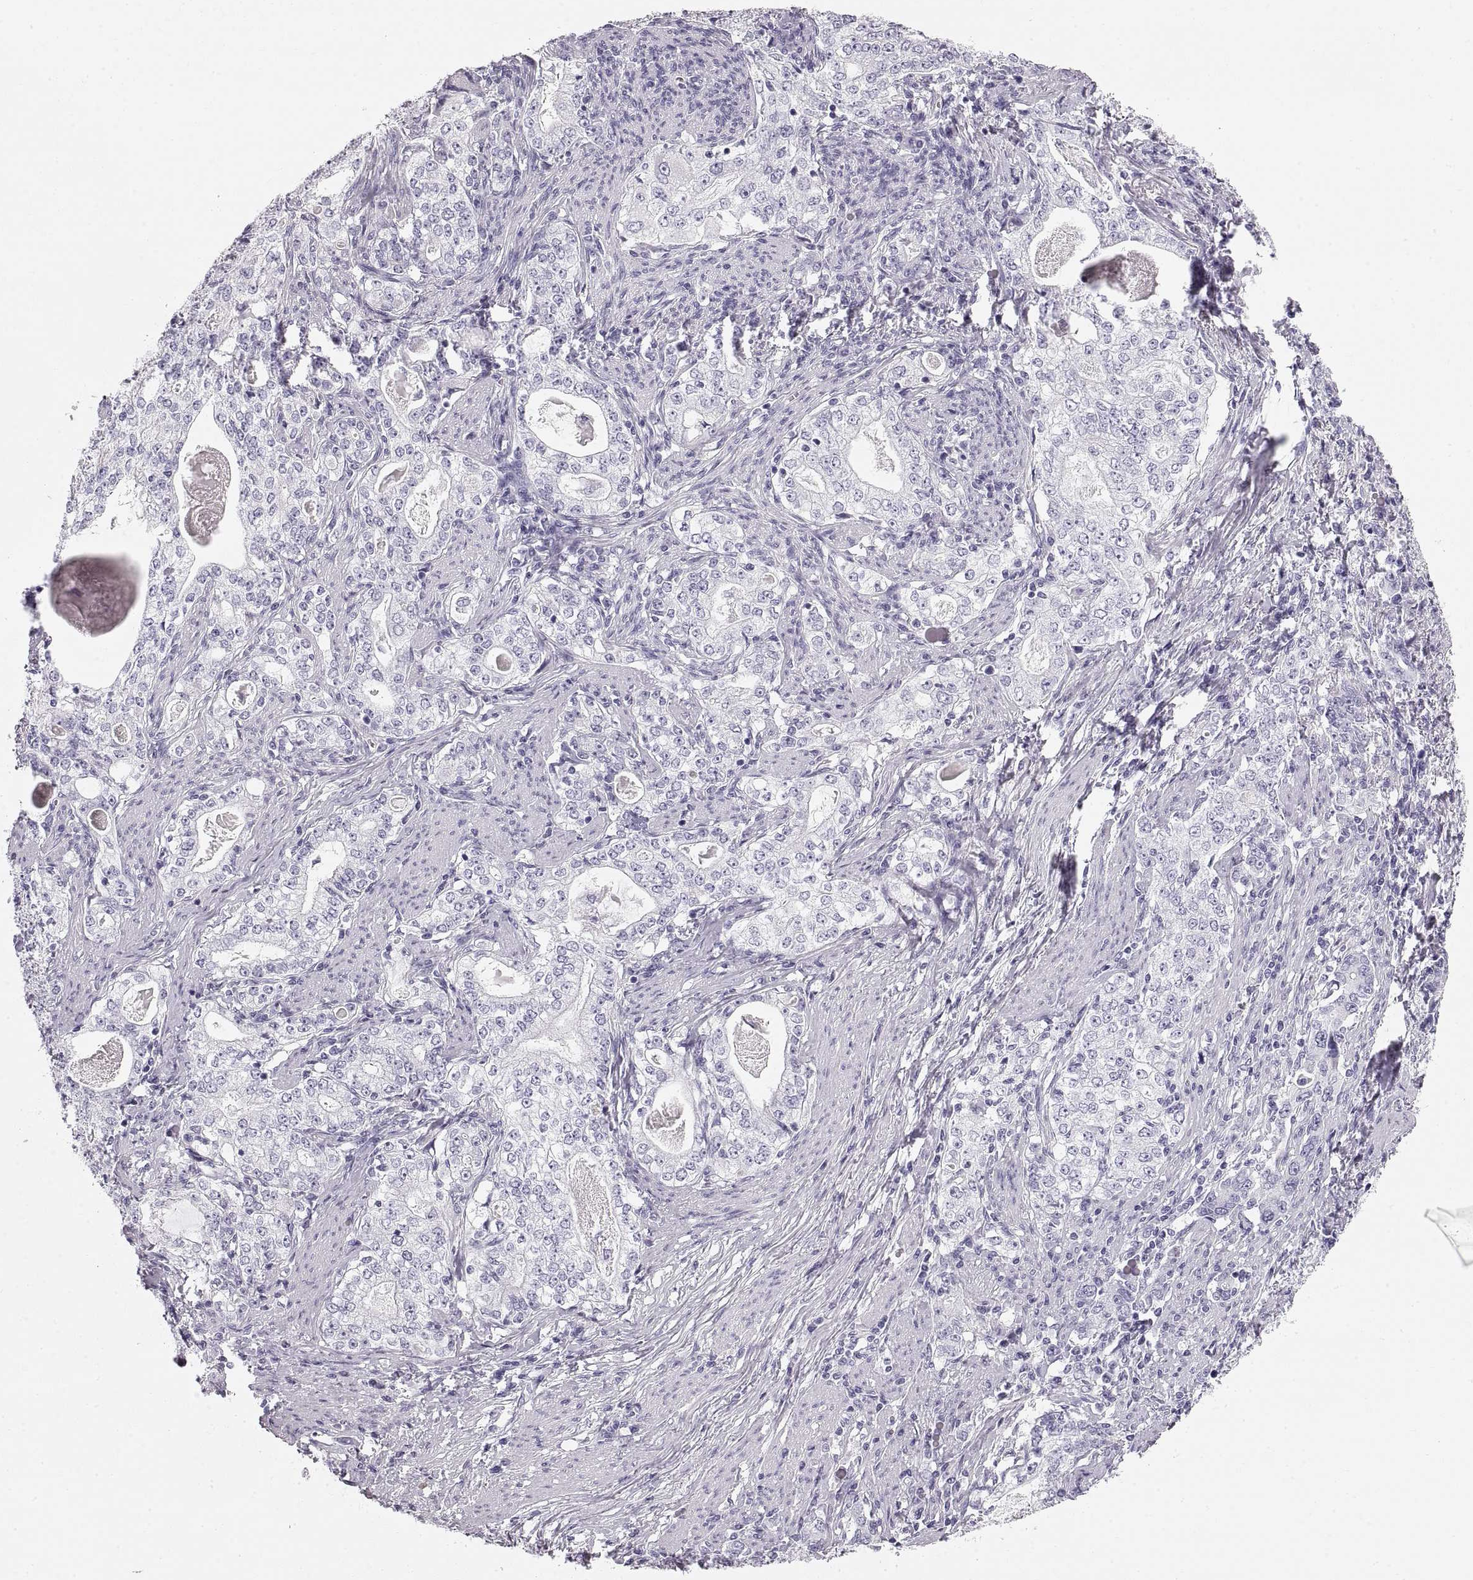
{"staining": {"intensity": "negative", "quantity": "none", "location": "none"}, "tissue": "stomach cancer", "cell_type": "Tumor cells", "image_type": "cancer", "snomed": [{"axis": "morphology", "description": "Adenocarcinoma, NOS"}, {"axis": "topography", "description": "Stomach, lower"}], "caption": "A micrograph of stomach cancer (adenocarcinoma) stained for a protein exhibits no brown staining in tumor cells. (Immunohistochemistry, brightfield microscopy, high magnification).", "gene": "CRYAA", "patient": {"sex": "female", "age": 72}}